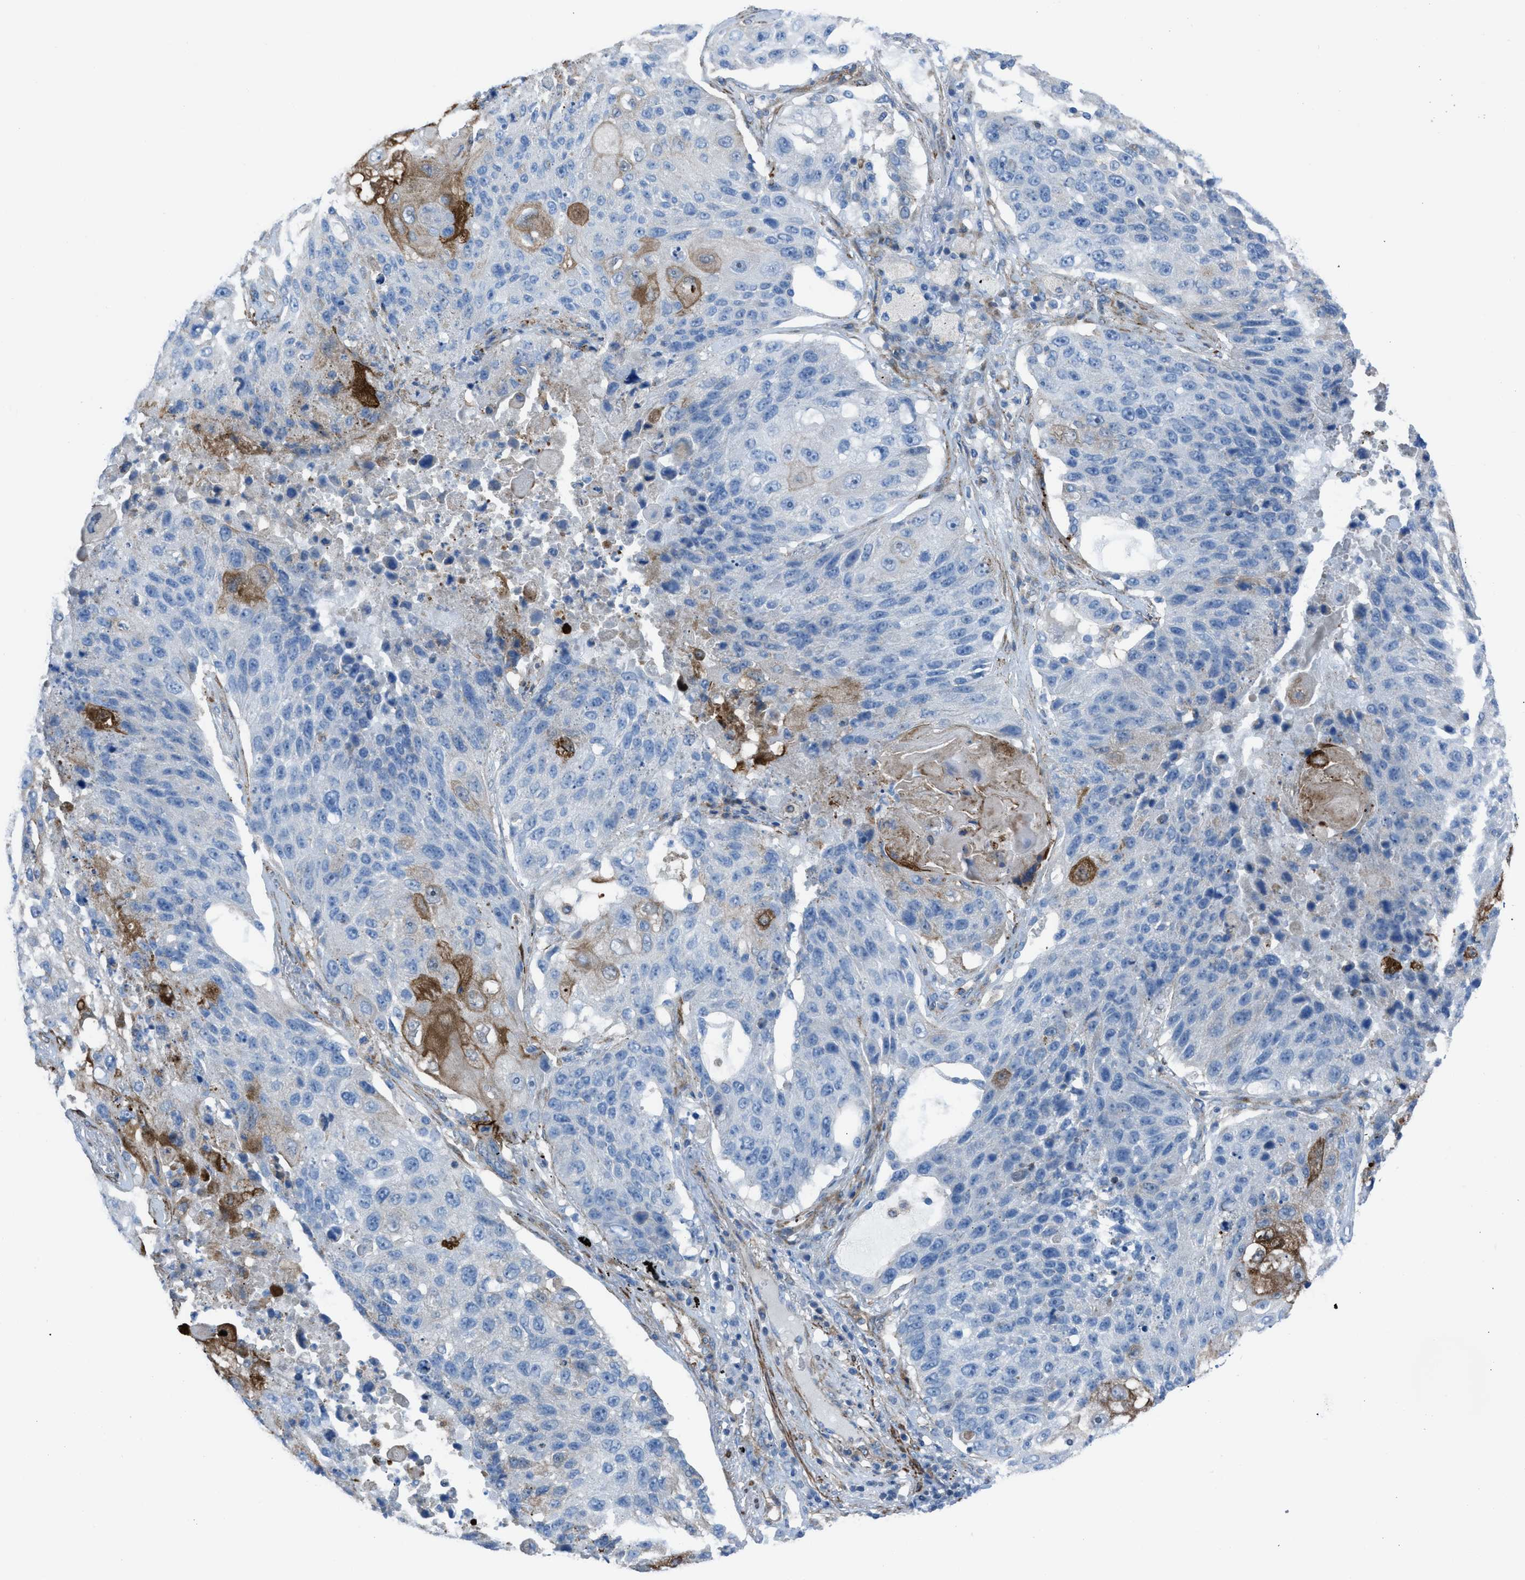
{"staining": {"intensity": "negative", "quantity": "none", "location": "none"}, "tissue": "lung cancer", "cell_type": "Tumor cells", "image_type": "cancer", "snomed": [{"axis": "morphology", "description": "Squamous cell carcinoma, NOS"}, {"axis": "topography", "description": "Lung"}], "caption": "An image of squamous cell carcinoma (lung) stained for a protein exhibits no brown staining in tumor cells.", "gene": "KCNH7", "patient": {"sex": "male", "age": 61}}